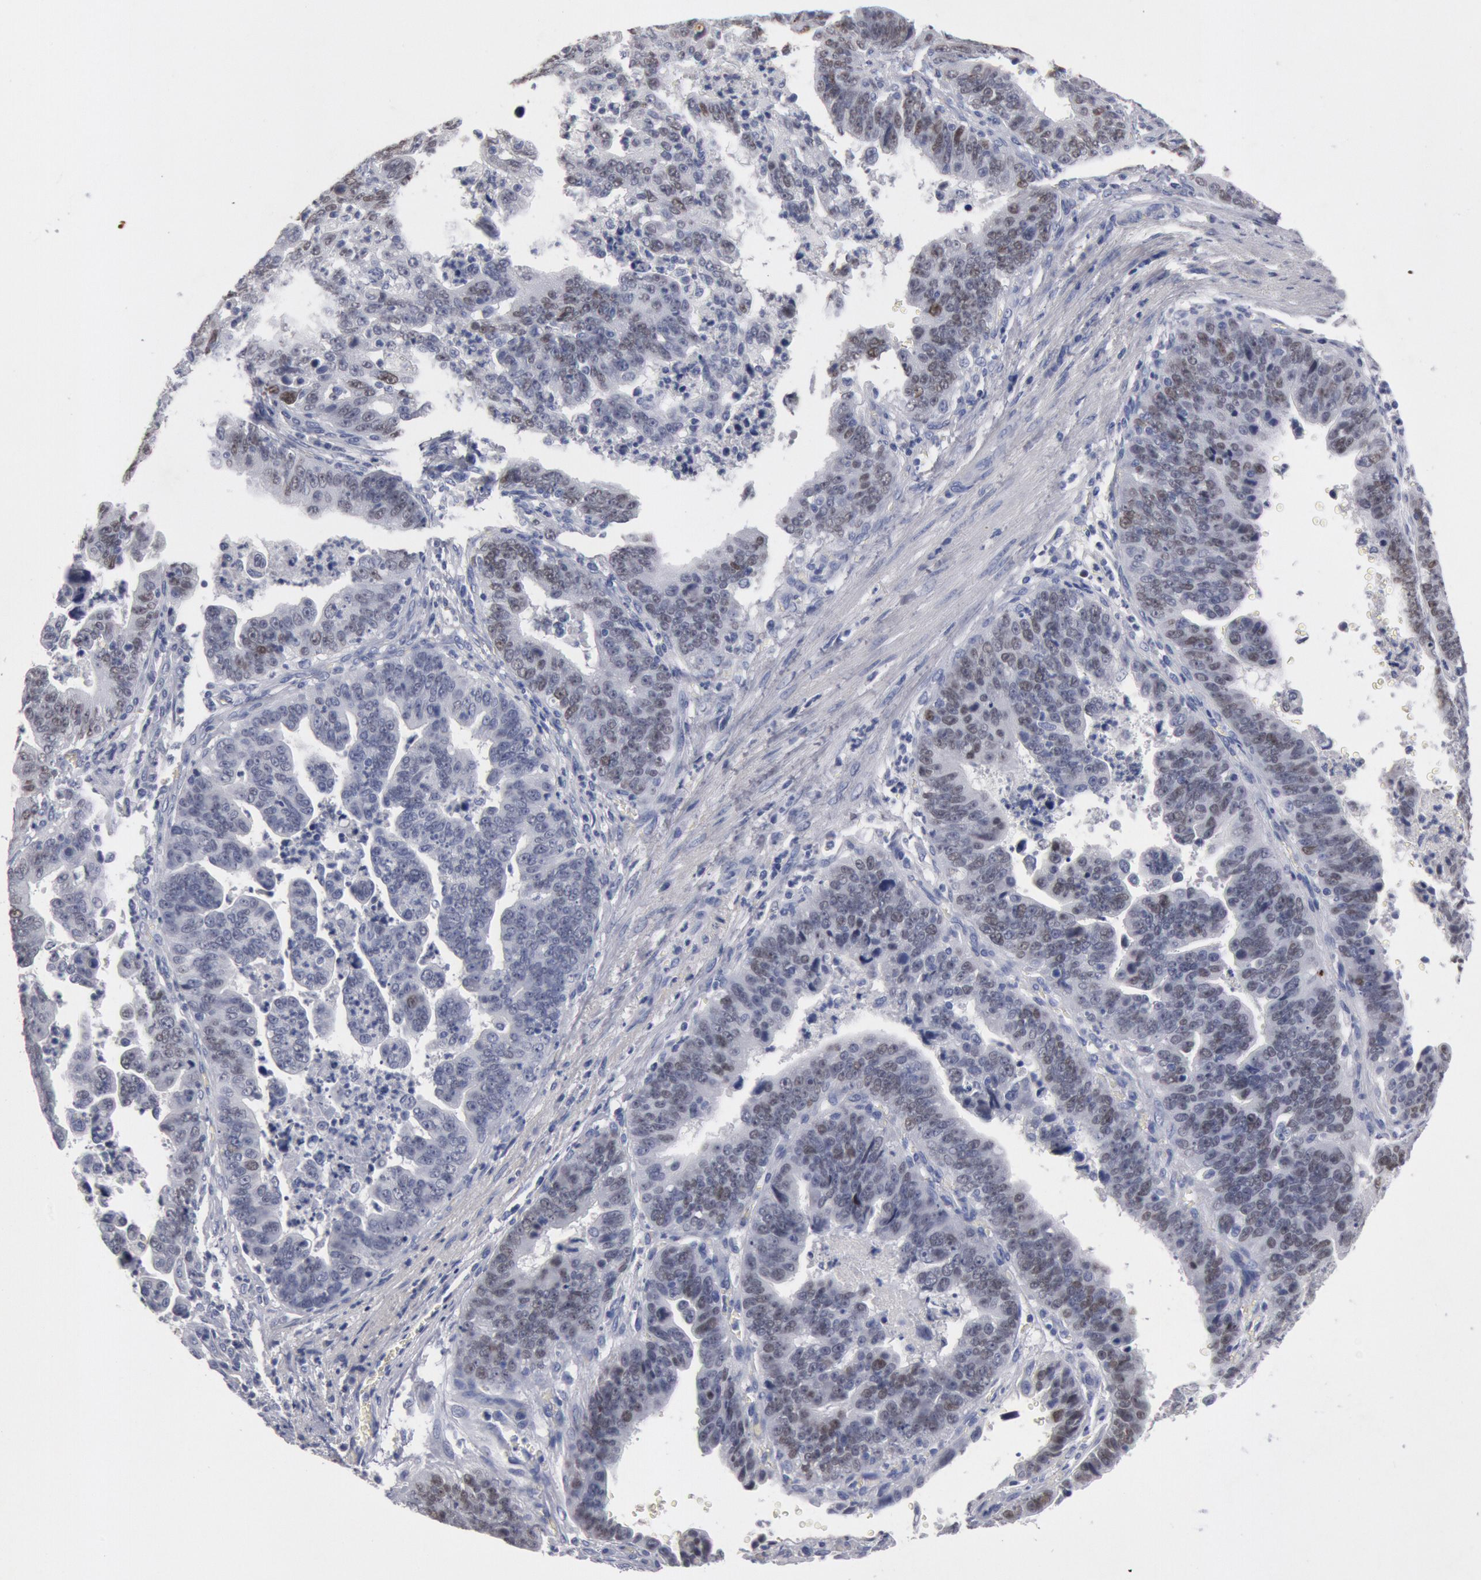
{"staining": {"intensity": "weak", "quantity": "25%-75%", "location": "nuclear"}, "tissue": "stomach cancer", "cell_type": "Tumor cells", "image_type": "cancer", "snomed": [{"axis": "morphology", "description": "Adenocarcinoma, NOS"}, {"axis": "topography", "description": "Stomach, upper"}], "caption": "Immunohistochemical staining of stomach cancer shows low levels of weak nuclear positivity in about 25%-75% of tumor cells.", "gene": "FOXA2", "patient": {"sex": "female", "age": 50}}